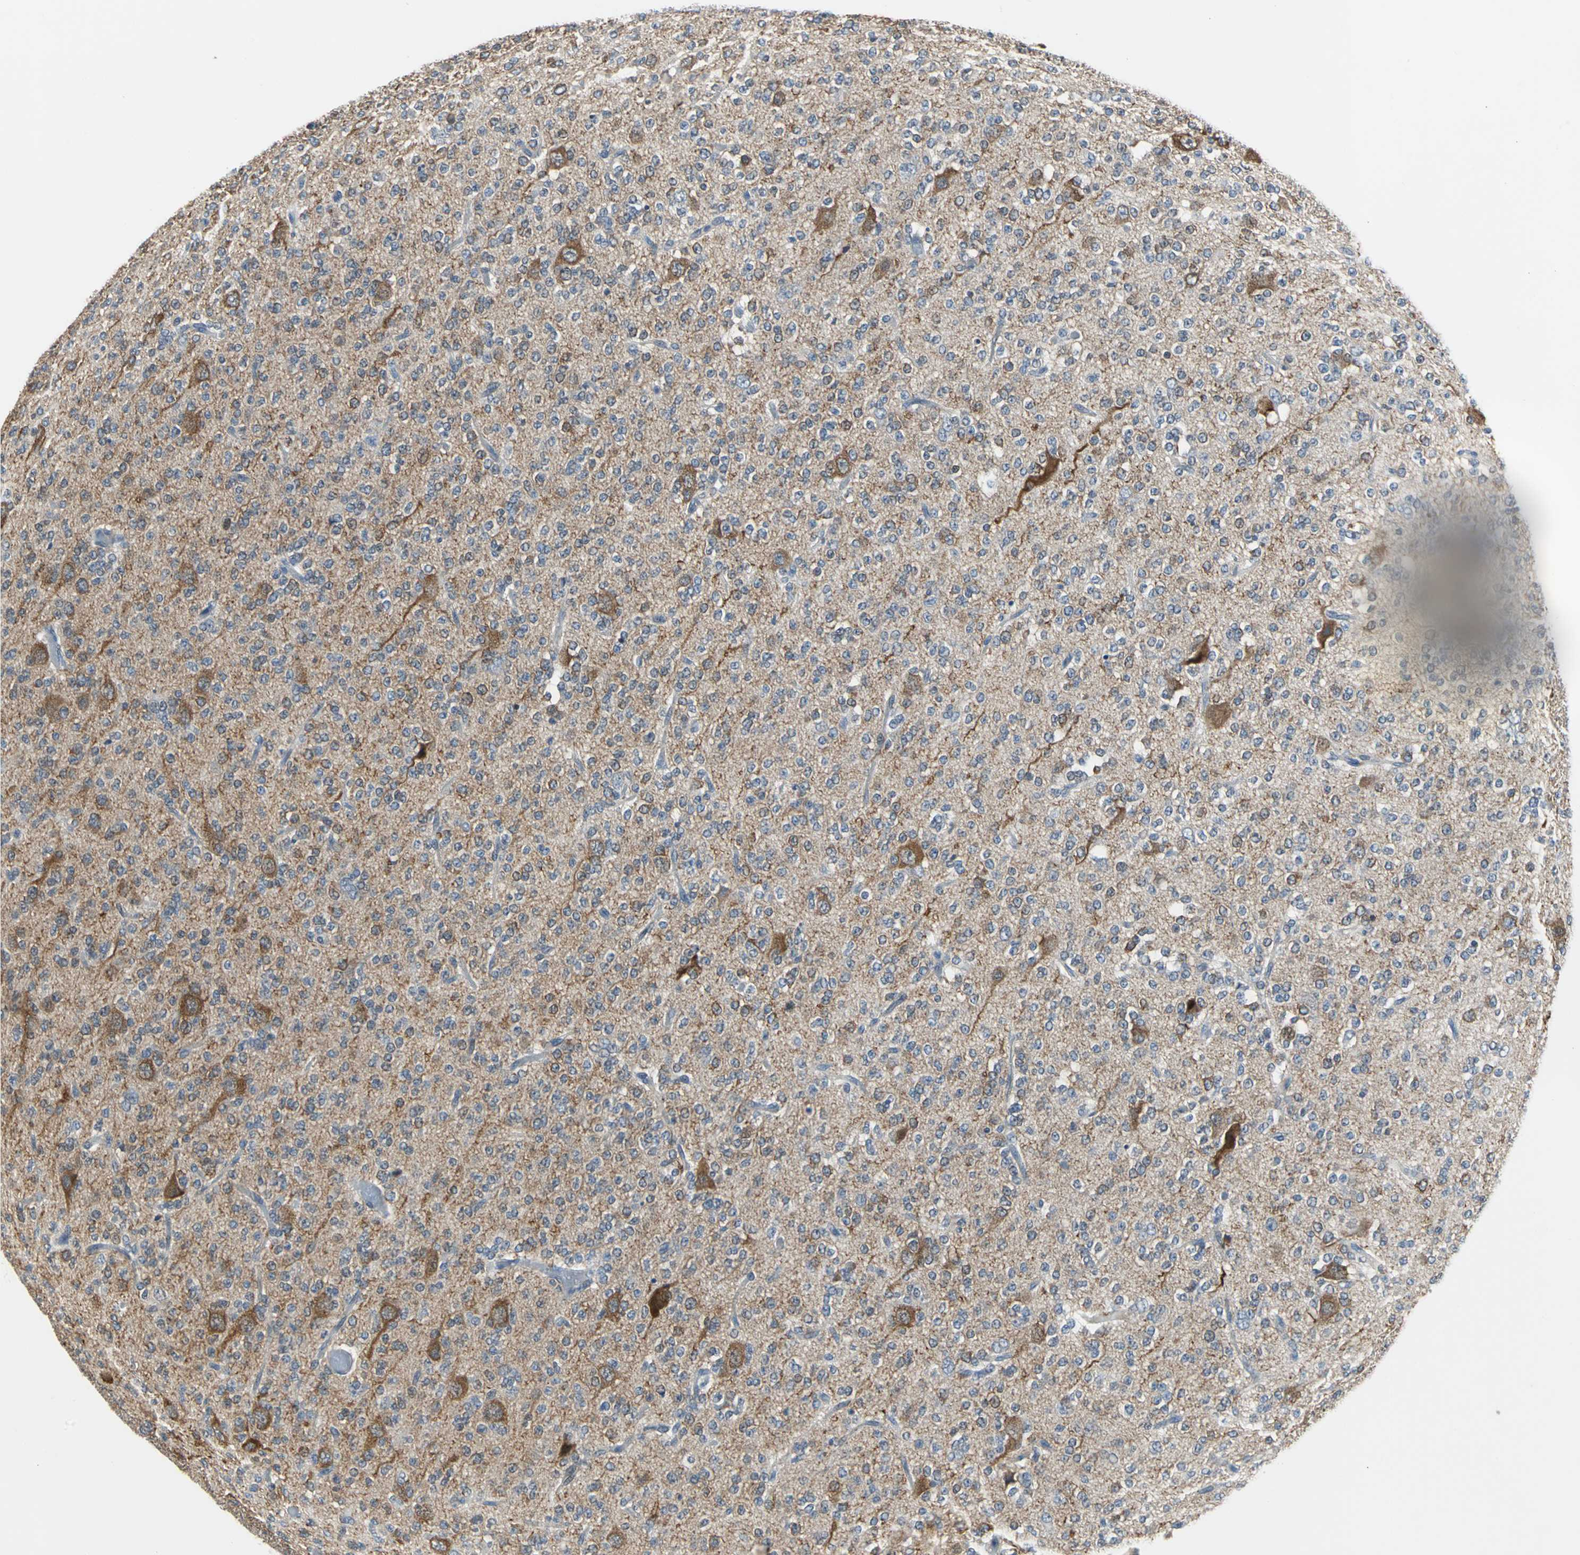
{"staining": {"intensity": "moderate", "quantity": ">75%", "location": "cytoplasmic/membranous"}, "tissue": "glioma", "cell_type": "Tumor cells", "image_type": "cancer", "snomed": [{"axis": "morphology", "description": "Glioma, malignant, Low grade"}, {"axis": "topography", "description": "Brain"}], "caption": "A brown stain highlights moderate cytoplasmic/membranous positivity of a protein in glioma tumor cells.", "gene": "JADE3", "patient": {"sex": "male", "age": 38}}